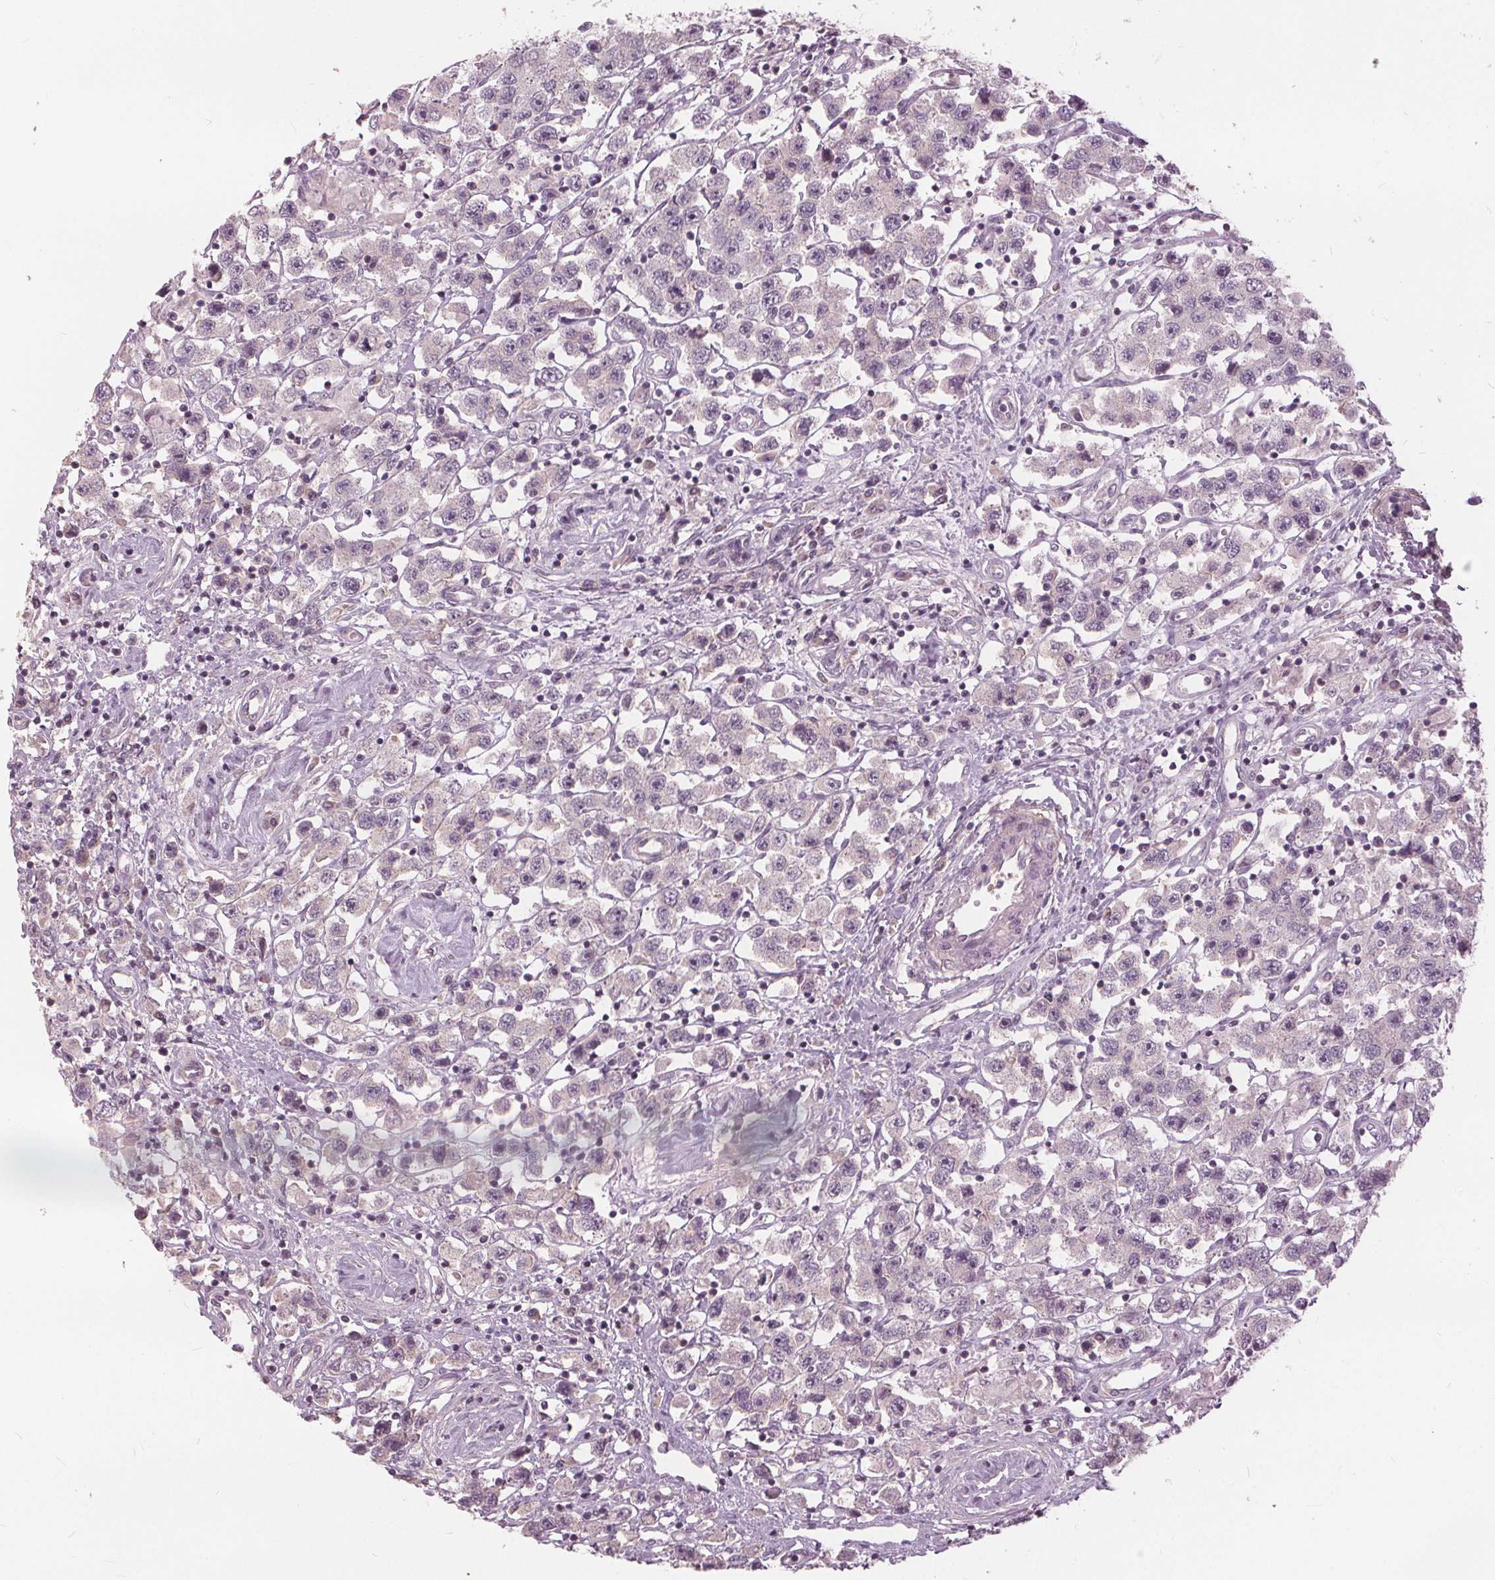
{"staining": {"intensity": "negative", "quantity": "none", "location": "none"}, "tissue": "testis cancer", "cell_type": "Tumor cells", "image_type": "cancer", "snomed": [{"axis": "morphology", "description": "Seminoma, NOS"}, {"axis": "topography", "description": "Testis"}], "caption": "Immunohistochemistry (IHC) of testis cancer displays no expression in tumor cells.", "gene": "KLK13", "patient": {"sex": "male", "age": 45}}